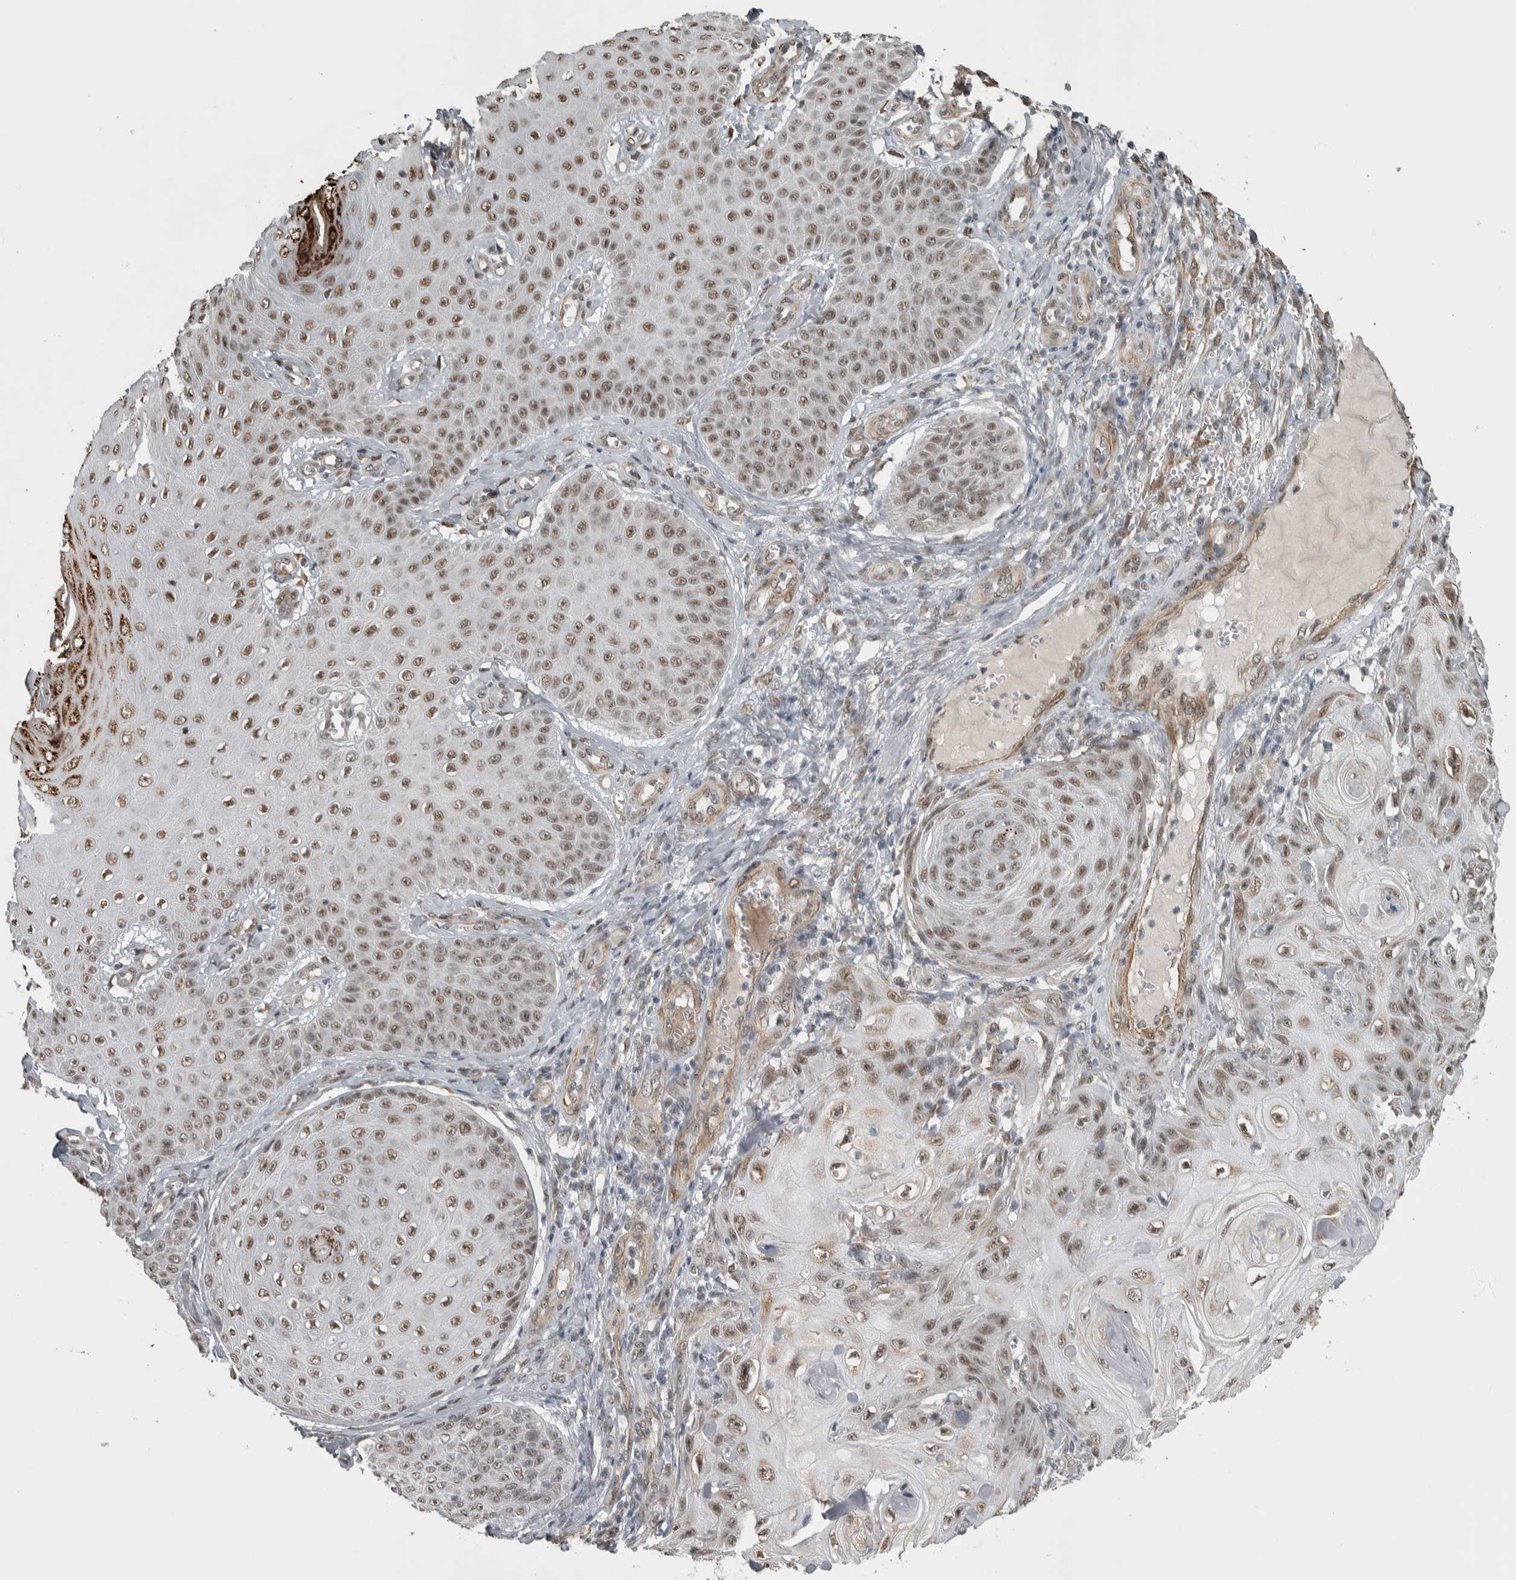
{"staining": {"intensity": "moderate", "quantity": ">75%", "location": "nuclear"}, "tissue": "skin cancer", "cell_type": "Tumor cells", "image_type": "cancer", "snomed": [{"axis": "morphology", "description": "Squamous cell carcinoma, NOS"}, {"axis": "topography", "description": "Skin"}], "caption": "Immunohistochemistry (IHC) (DAB (3,3'-diaminobenzidine)) staining of human squamous cell carcinoma (skin) demonstrates moderate nuclear protein expression in about >75% of tumor cells.", "gene": "DDX42", "patient": {"sex": "male", "age": 74}}